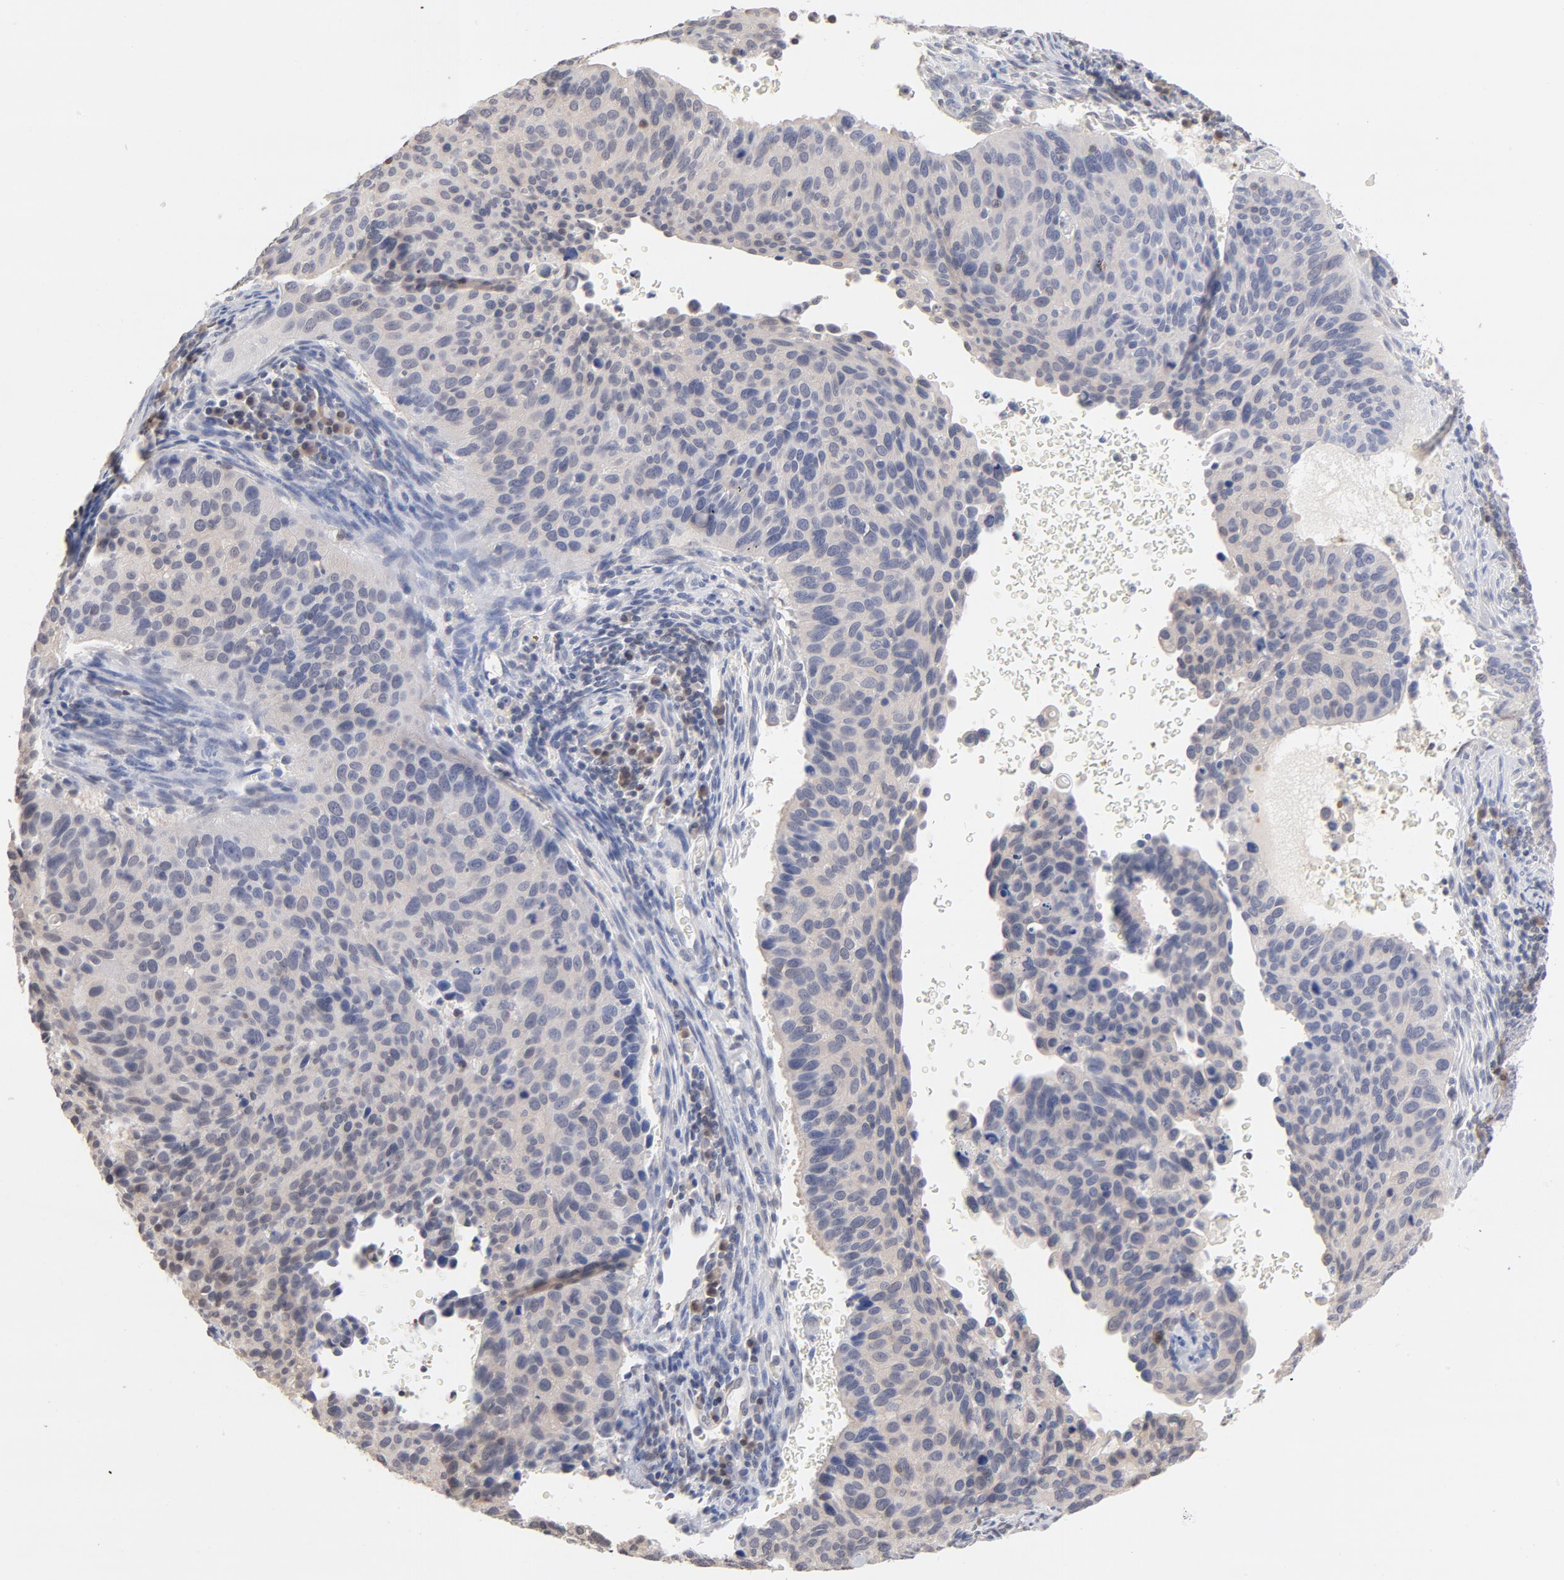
{"staining": {"intensity": "negative", "quantity": "none", "location": "none"}, "tissue": "cervical cancer", "cell_type": "Tumor cells", "image_type": "cancer", "snomed": [{"axis": "morphology", "description": "Adenocarcinoma, NOS"}, {"axis": "topography", "description": "Cervix"}], "caption": "IHC micrograph of human cervical adenocarcinoma stained for a protein (brown), which reveals no staining in tumor cells.", "gene": "MIF", "patient": {"sex": "female", "age": 29}}